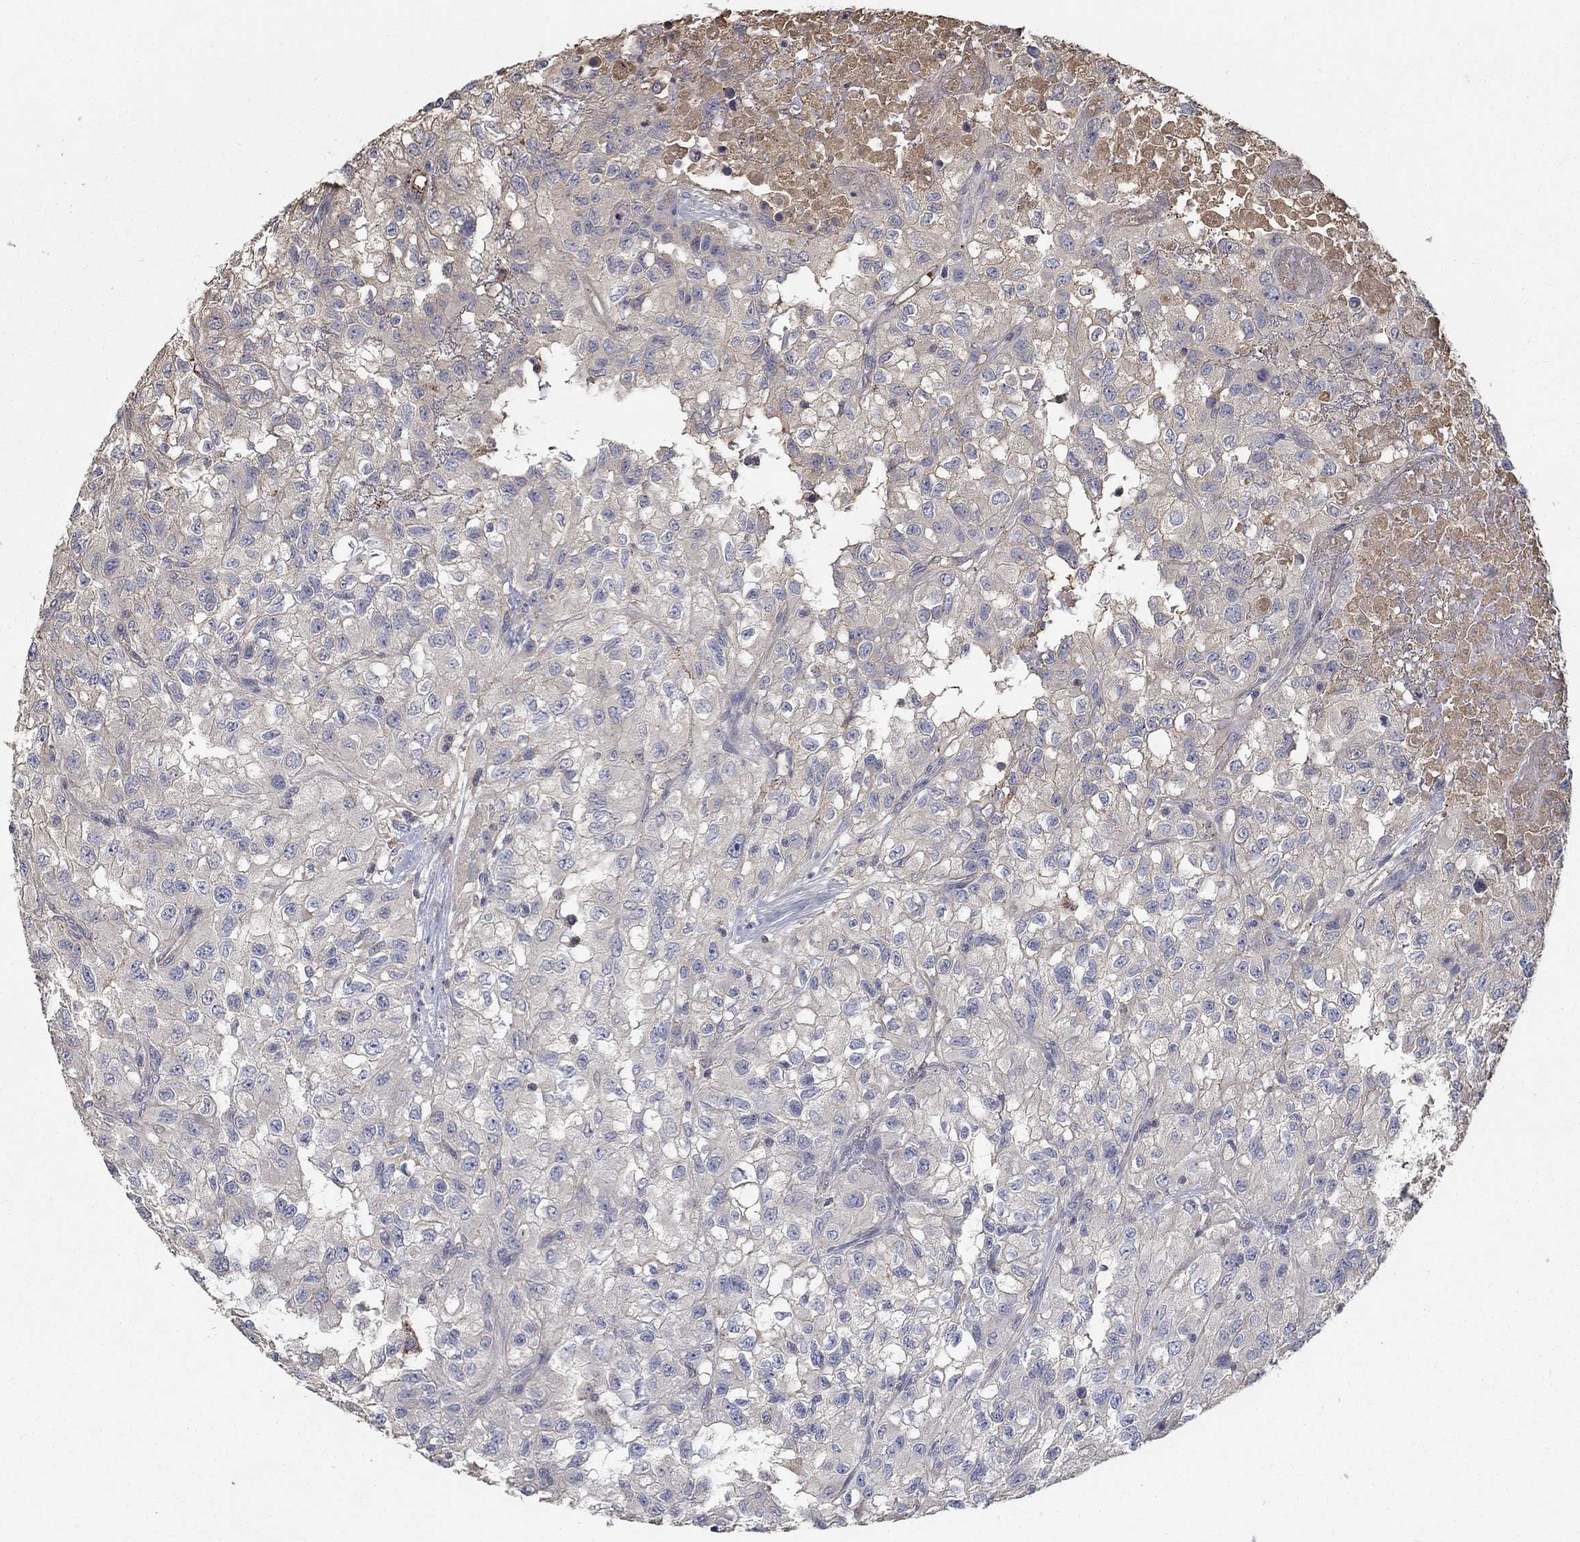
{"staining": {"intensity": "negative", "quantity": "none", "location": "none"}, "tissue": "renal cancer", "cell_type": "Tumor cells", "image_type": "cancer", "snomed": [{"axis": "morphology", "description": "Adenocarcinoma, NOS"}, {"axis": "topography", "description": "Kidney"}], "caption": "Renal cancer (adenocarcinoma) was stained to show a protein in brown. There is no significant positivity in tumor cells.", "gene": "IL10", "patient": {"sex": "male", "age": 64}}